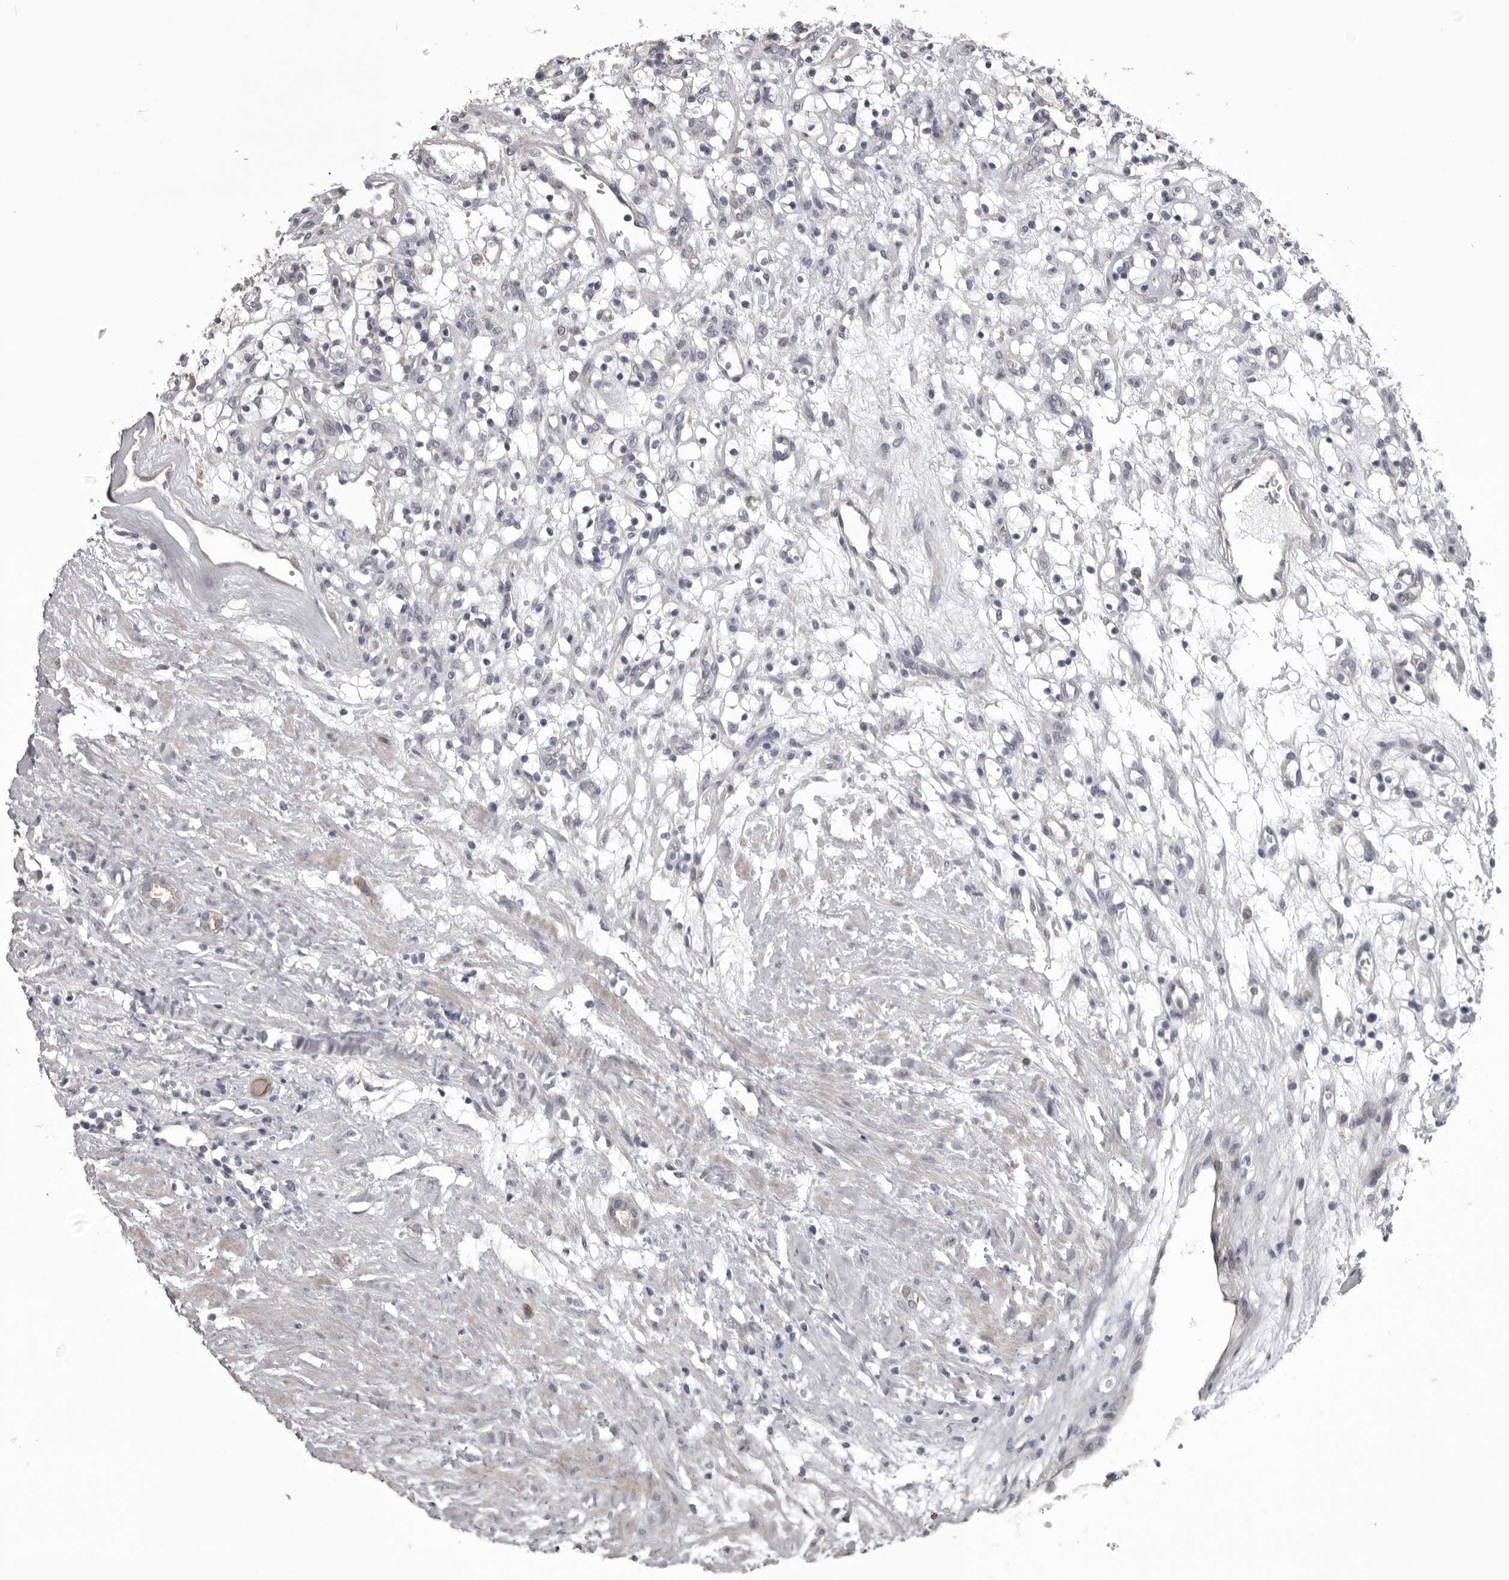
{"staining": {"intensity": "negative", "quantity": "none", "location": "none"}, "tissue": "renal cancer", "cell_type": "Tumor cells", "image_type": "cancer", "snomed": [{"axis": "morphology", "description": "Adenocarcinoma, NOS"}, {"axis": "topography", "description": "Kidney"}], "caption": "Protein analysis of adenocarcinoma (renal) shows no significant expression in tumor cells.", "gene": "LPAR6", "patient": {"sex": "female", "age": 57}}